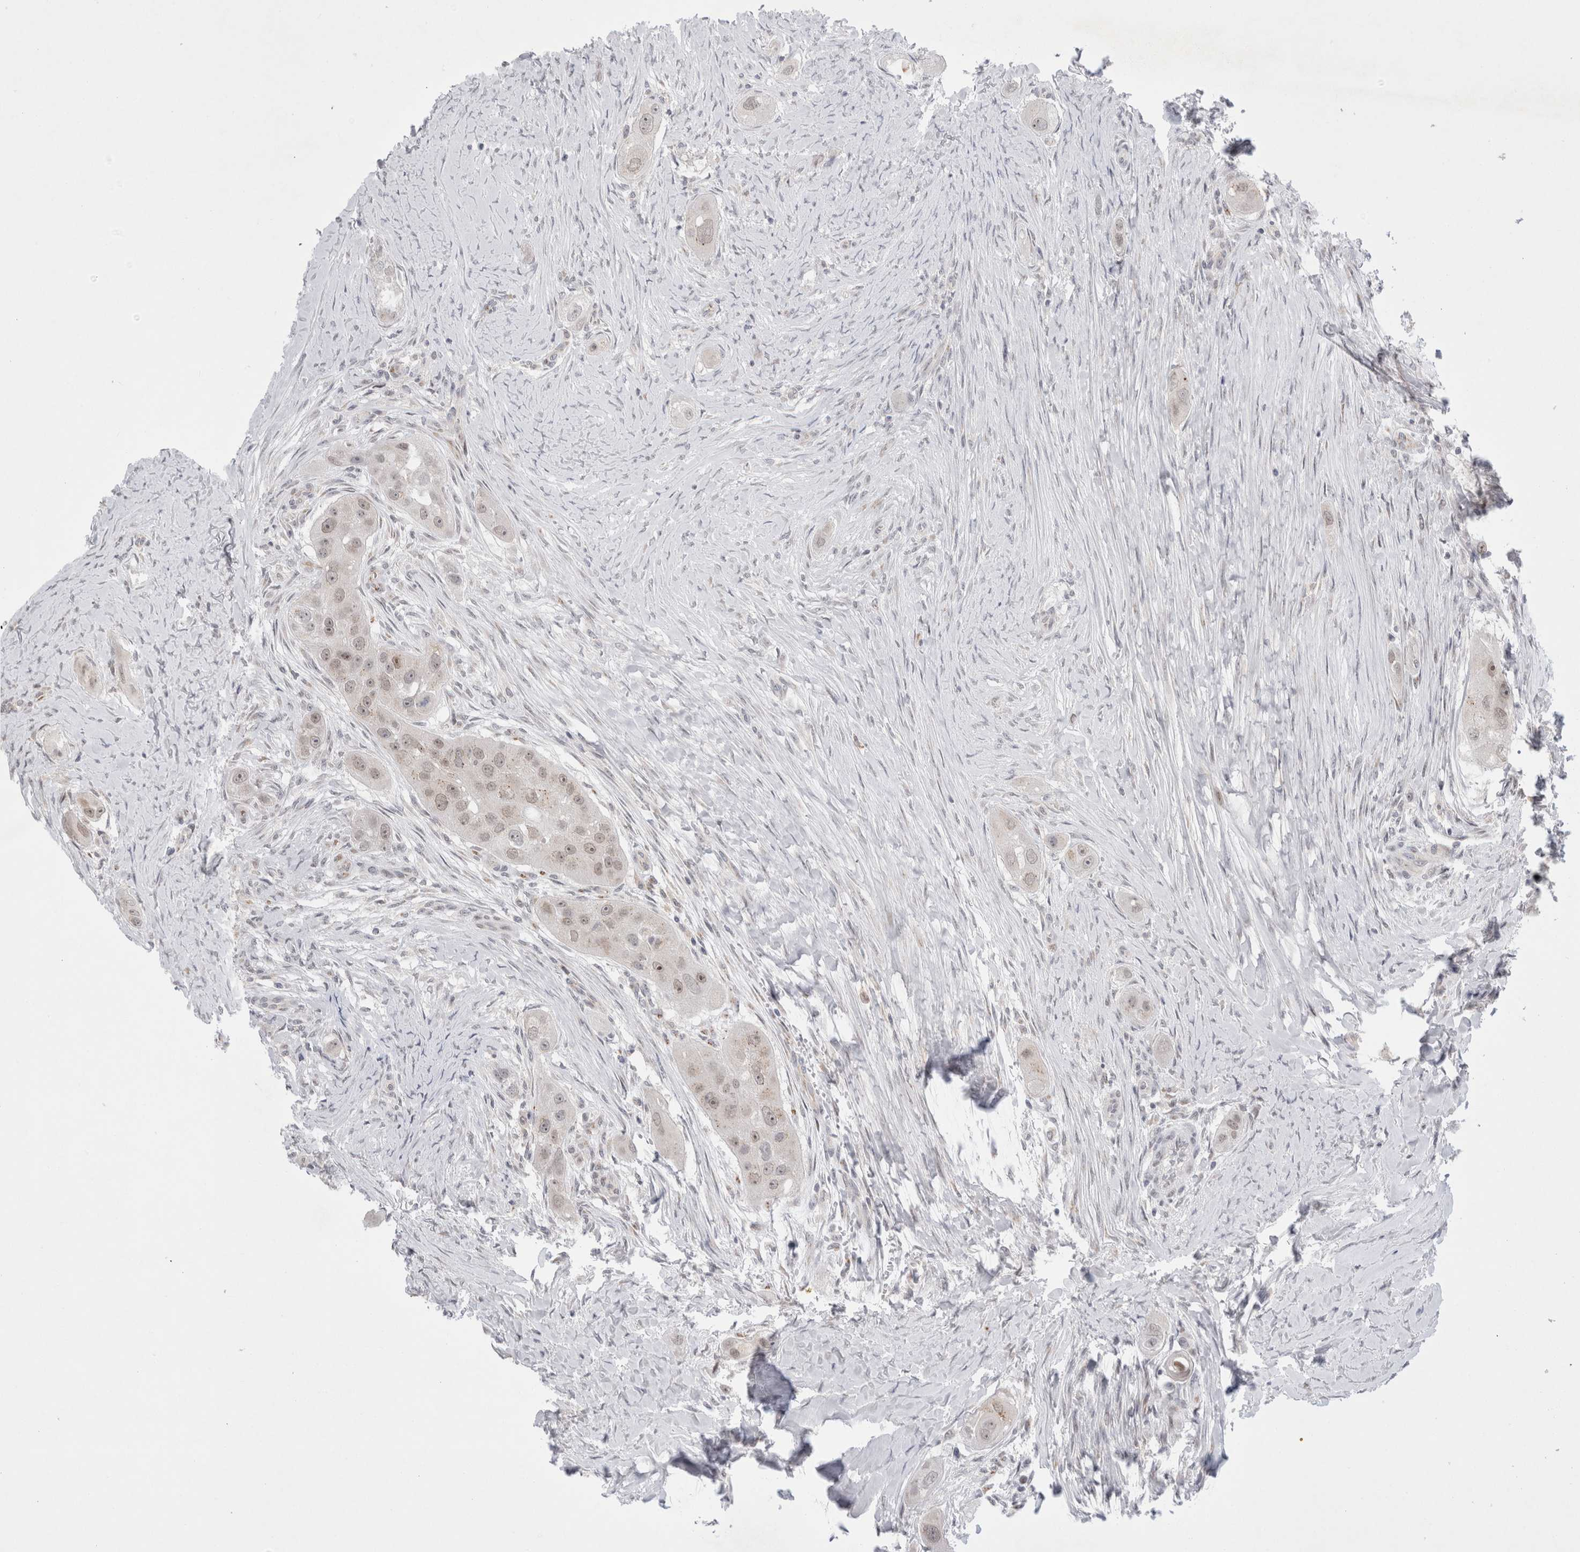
{"staining": {"intensity": "weak", "quantity": "25%-75%", "location": "nuclear"}, "tissue": "head and neck cancer", "cell_type": "Tumor cells", "image_type": "cancer", "snomed": [{"axis": "morphology", "description": "Normal tissue, NOS"}, {"axis": "morphology", "description": "Squamous cell carcinoma, NOS"}, {"axis": "topography", "description": "Skeletal muscle"}, {"axis": "topography", "description": "Head-Neck"}], "caption": "High-power microscopy captured an immunohistochemistry histopathology image of head and neck cancer, revealing weak nuclear staining in about 25%-75% of tumor cells.", "gene": "CERS5", "patient": {"sex": "male", "age": 51}}